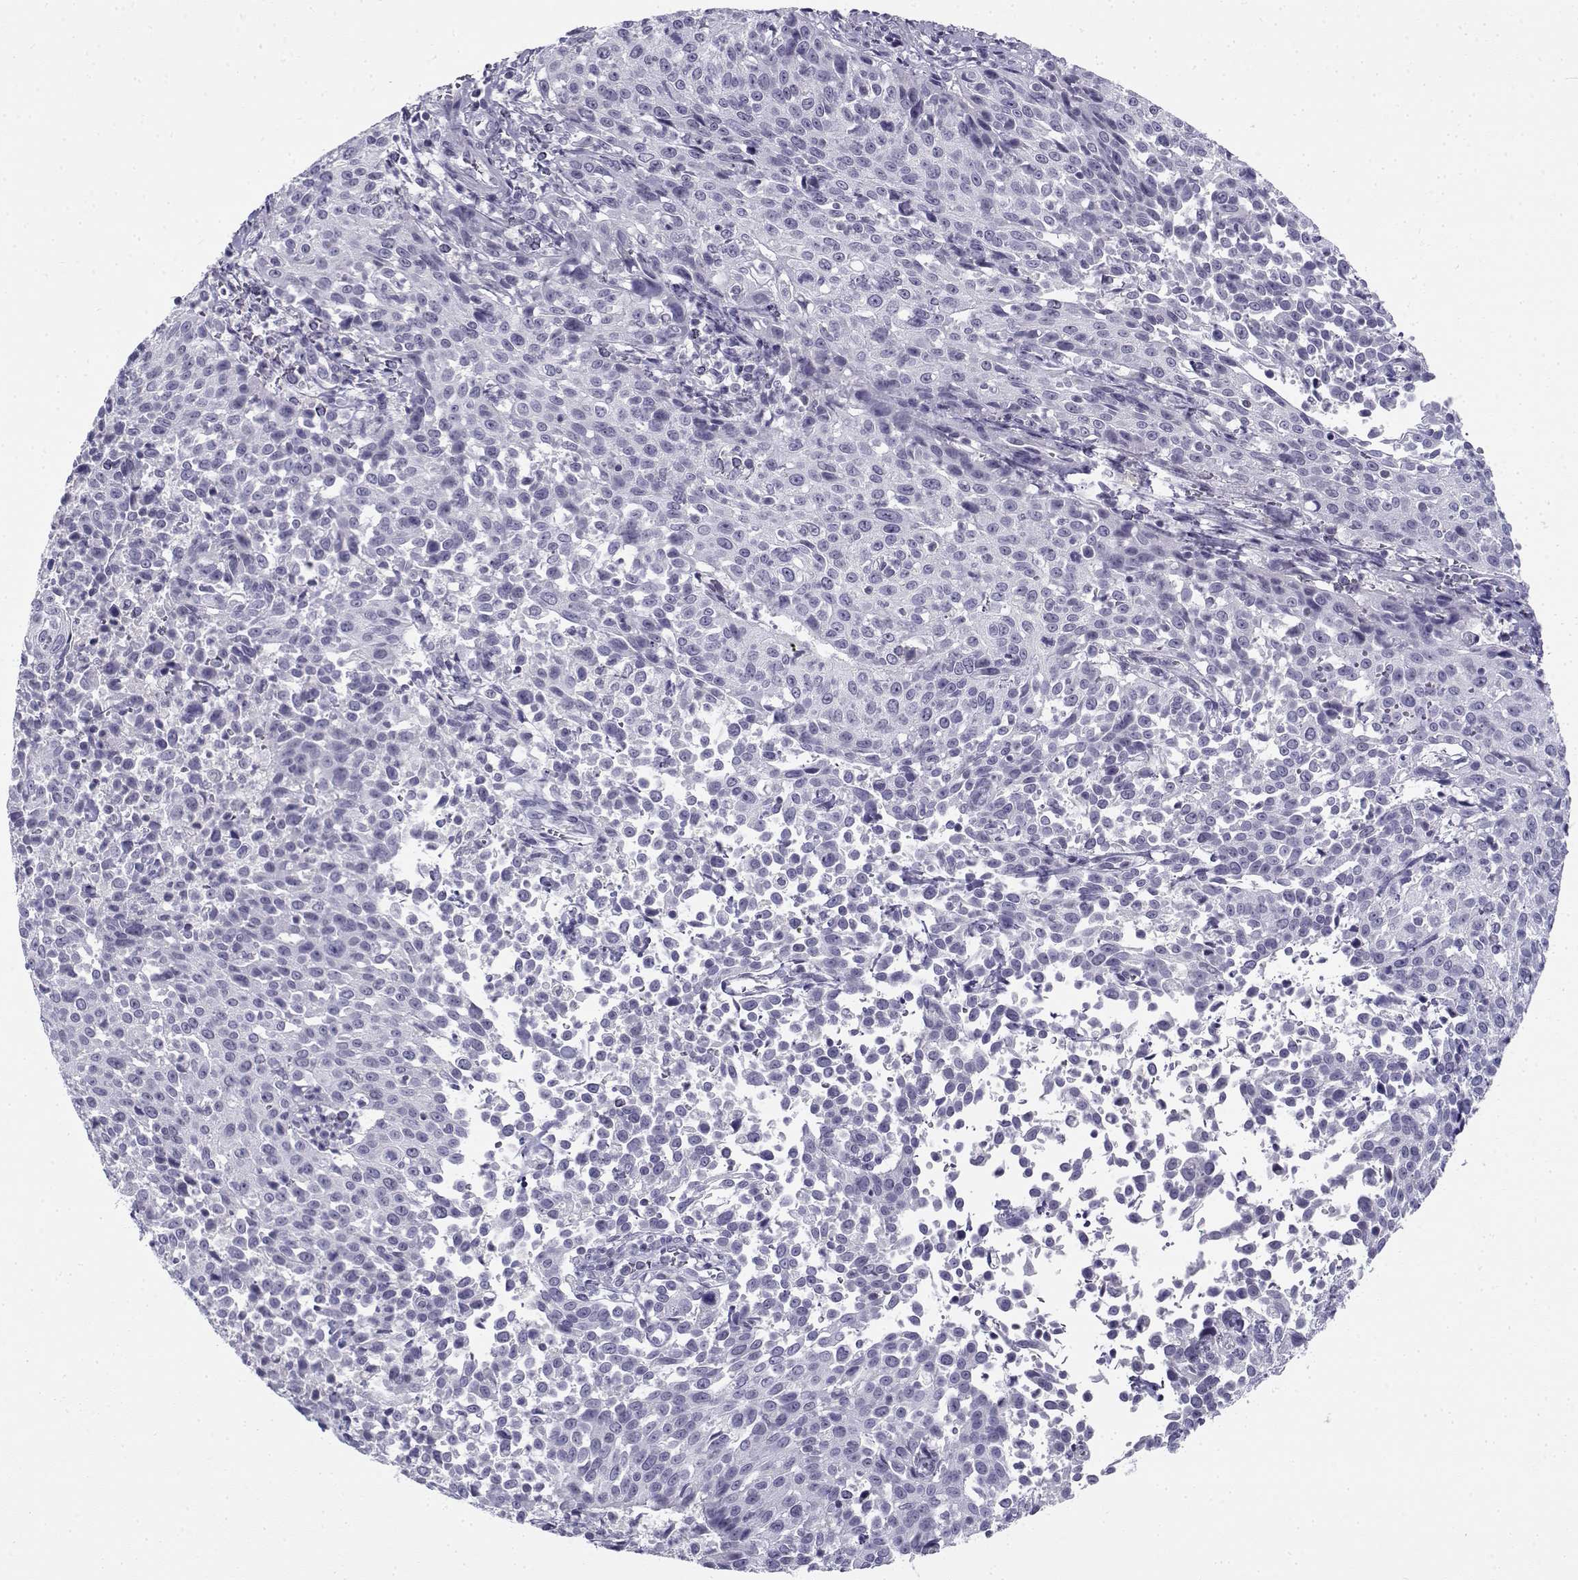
{"staining": {"intensity": "negative", "quantity": "none", "location": "none"}, "tissue": "cervical cancer", "cell_type": "Tumor cells", "image_type": "cancer", "snomed": [{"axis": "morphology", "description": "Squamous cell carcinoma, NOS"}, {"axis": "topography", "description": "Cervix"}], "caption": "Immunohistochemical staining of cervical squamous cell carcinoma demonstrates no significant positivity in tumor cells.", "gene": "FAM166A", "patient": {"sex": "female", "age": 26}}